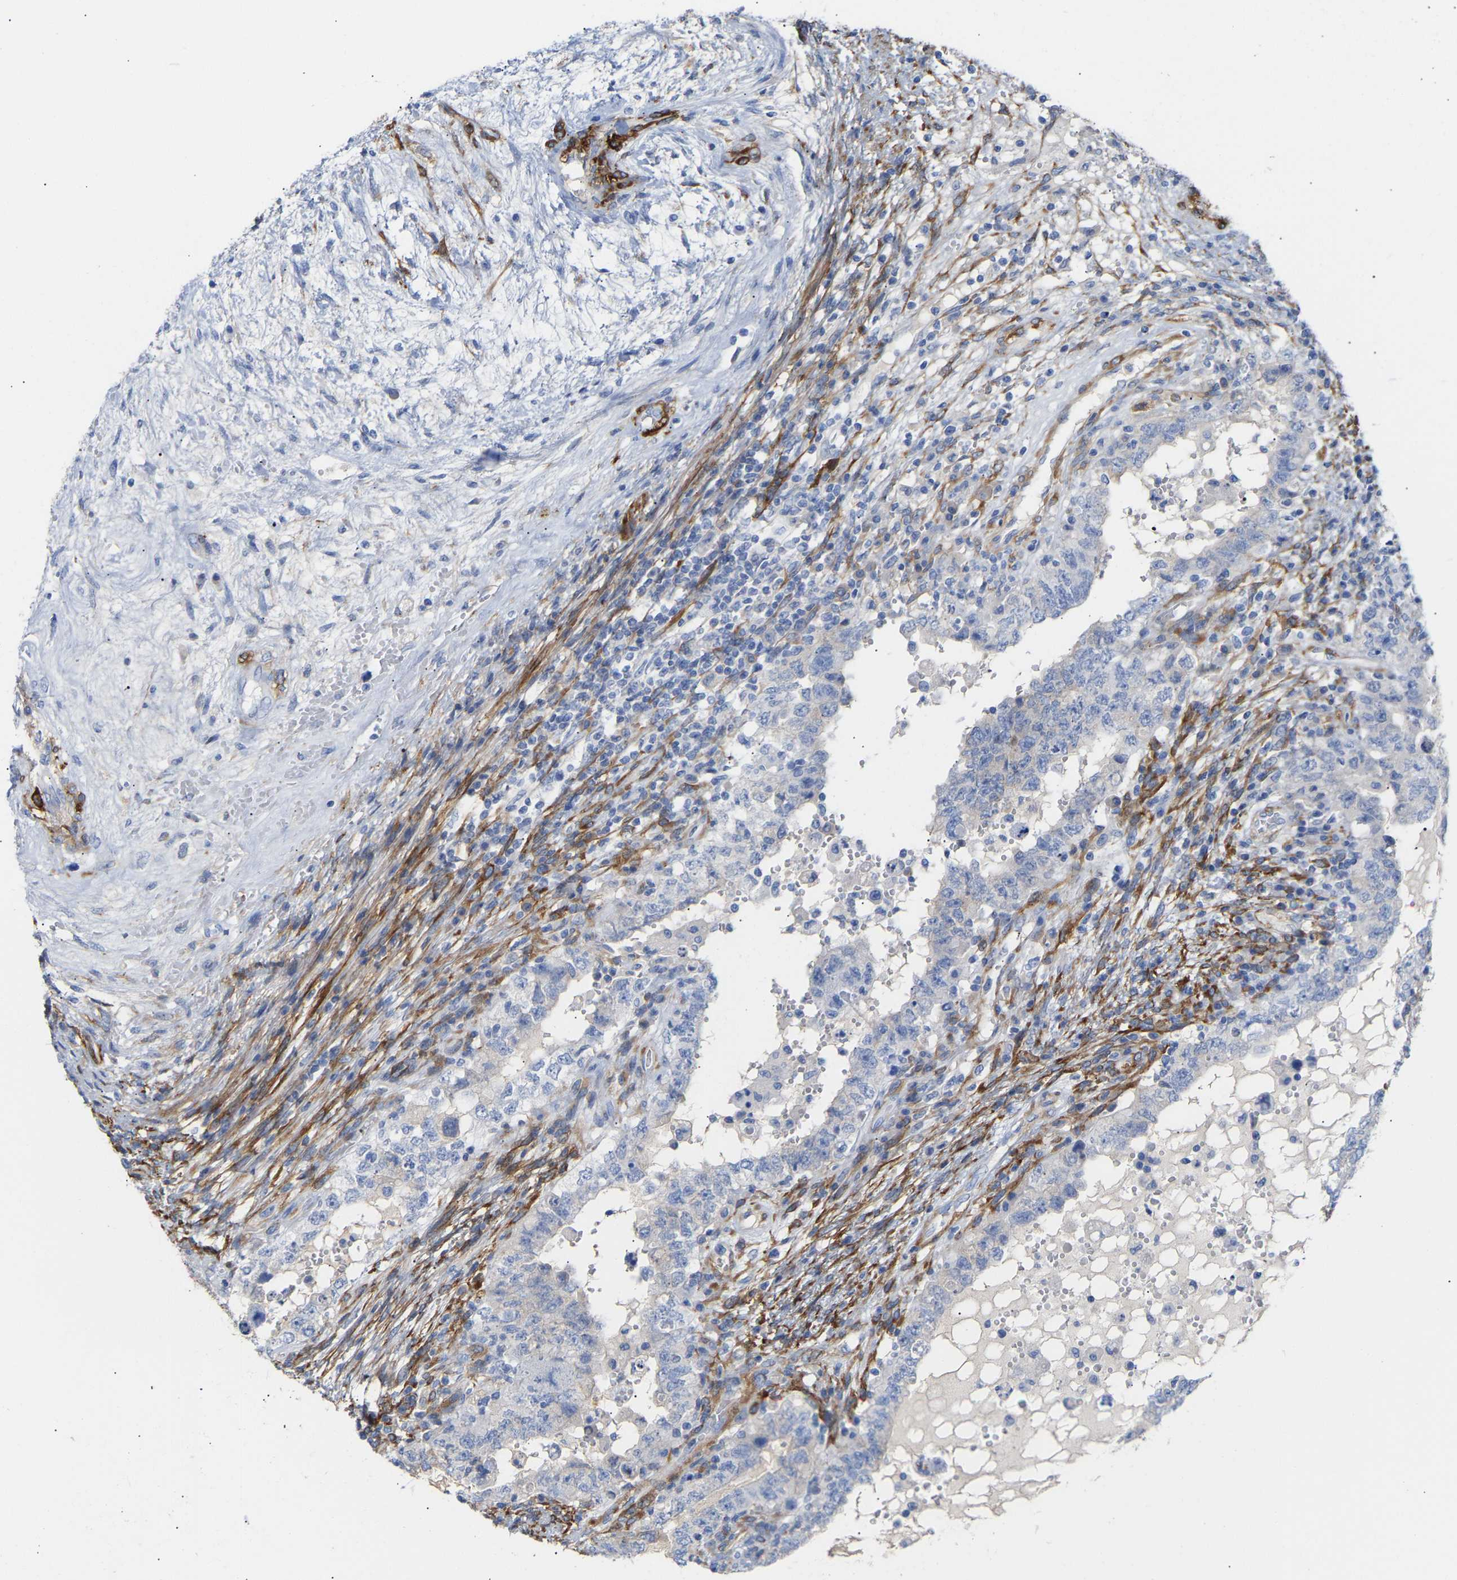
{"staining": {"intensity": "negative", "quantity": "none", "location": "none"}, "tissue": "testis cancer", "cell_type": "Tumor cells", "image_type": "cancer", "snomed": [{"axis": "morphology", "description": "Carcinoma, Embryonal, NOS"}, {"axis": "topography", "description": "Testis"}], "caption": "Immunohistochemical staining of embryonal carcinoma (testis) reveals no significant expression in tumor cells.", "gene": "AMPH", "patient": {"sex": "male", "age": 26}}